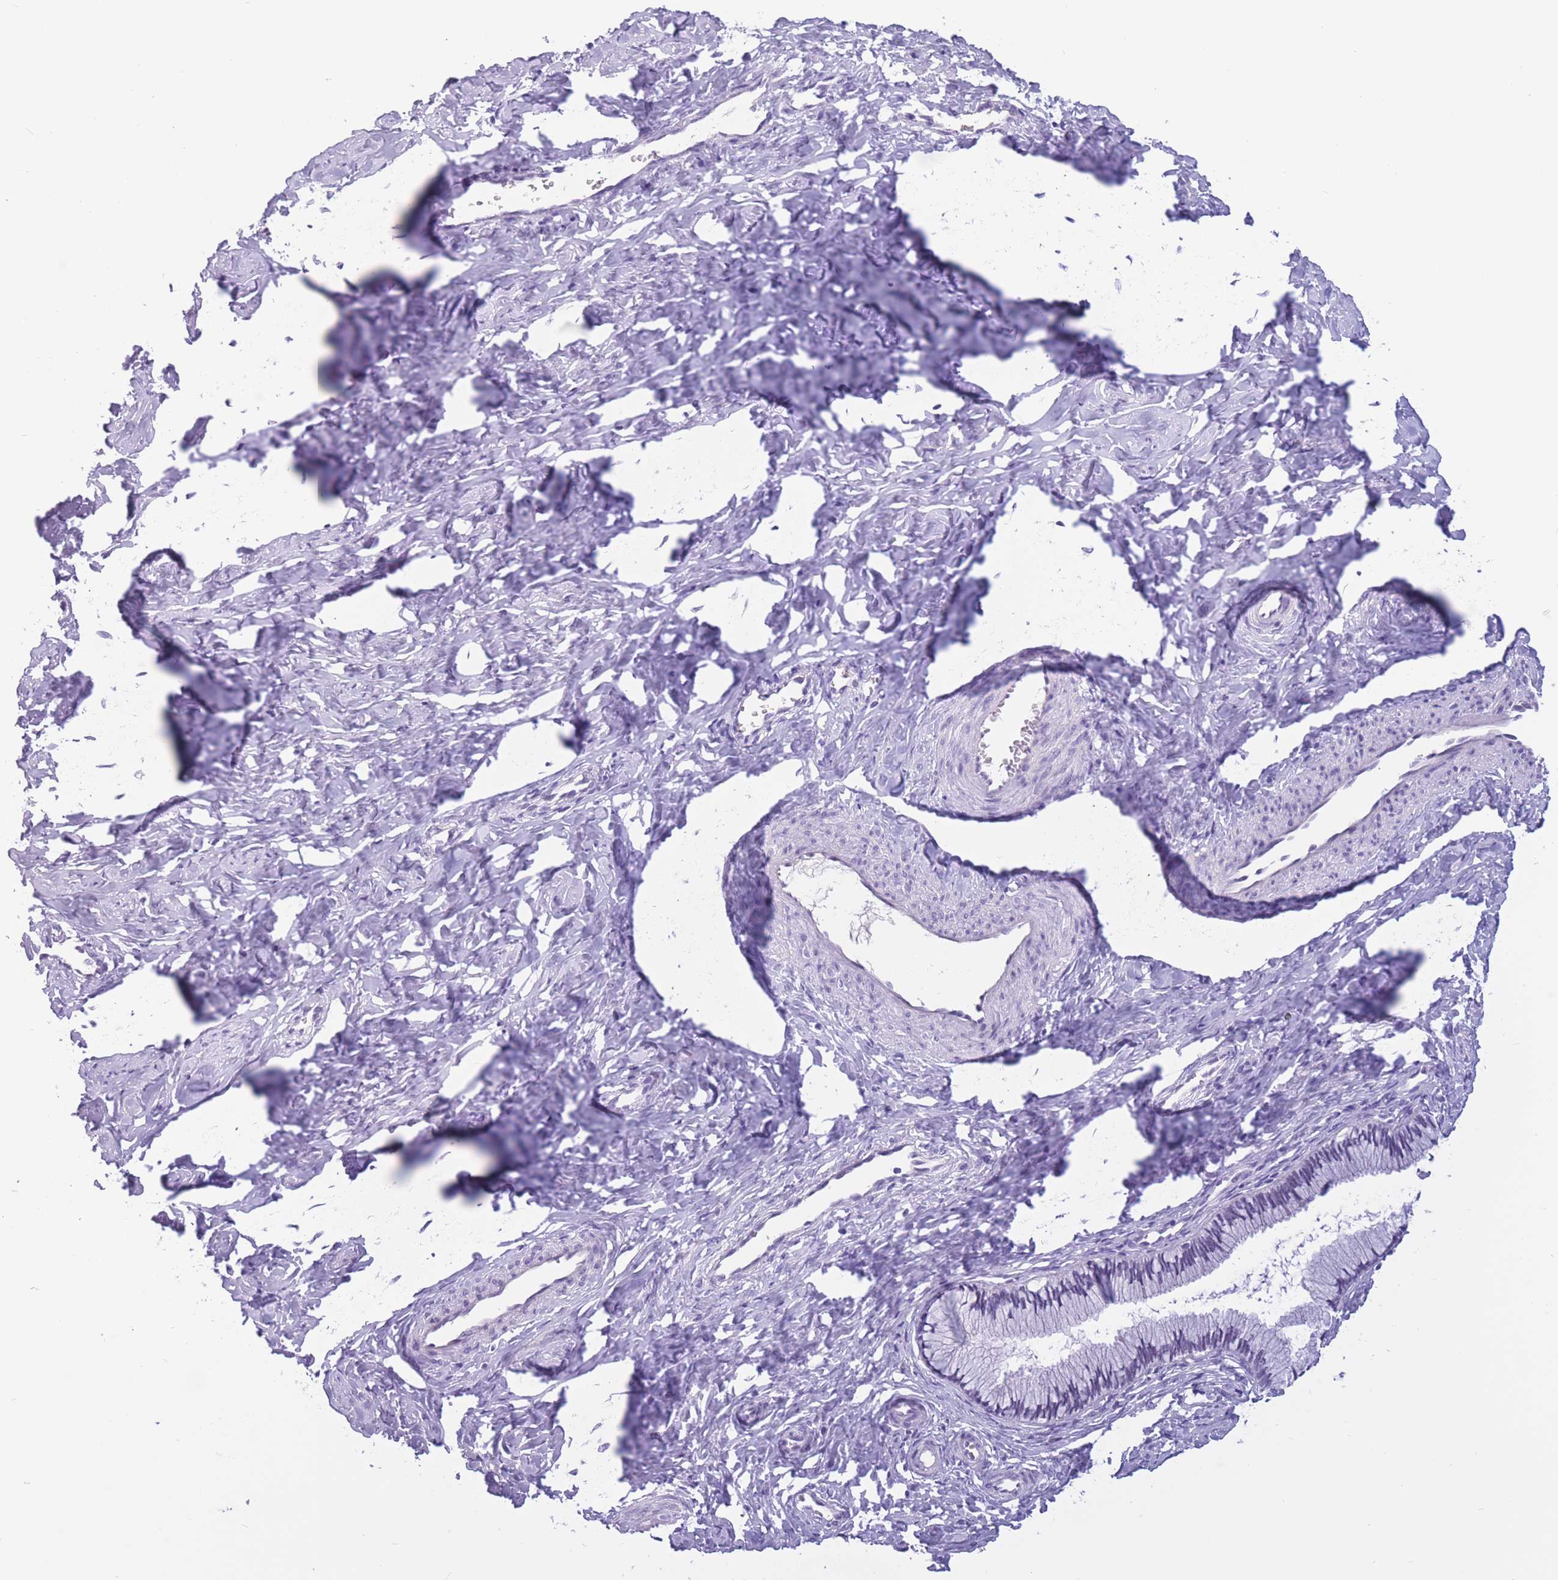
{"staining": {"intensity": "negative", "quantity": "none", "location": "none"}, "tissue": "cervix", "cell_type": "Glandular cells", "image_type": "normal", "snomed": [{"axis": "morphology", "description": "Normal tissue, NOS"}, {"axis": "topography", "description": "Cervix"}], "caption": "Glandular cells show no significant staining in benign cervix. The staining is performed using DAB brown chromogen with nuclei counter-stained in using hematoxylin.", "gene": "BOP1", "patient": {"sex": "female", "age": 27}}